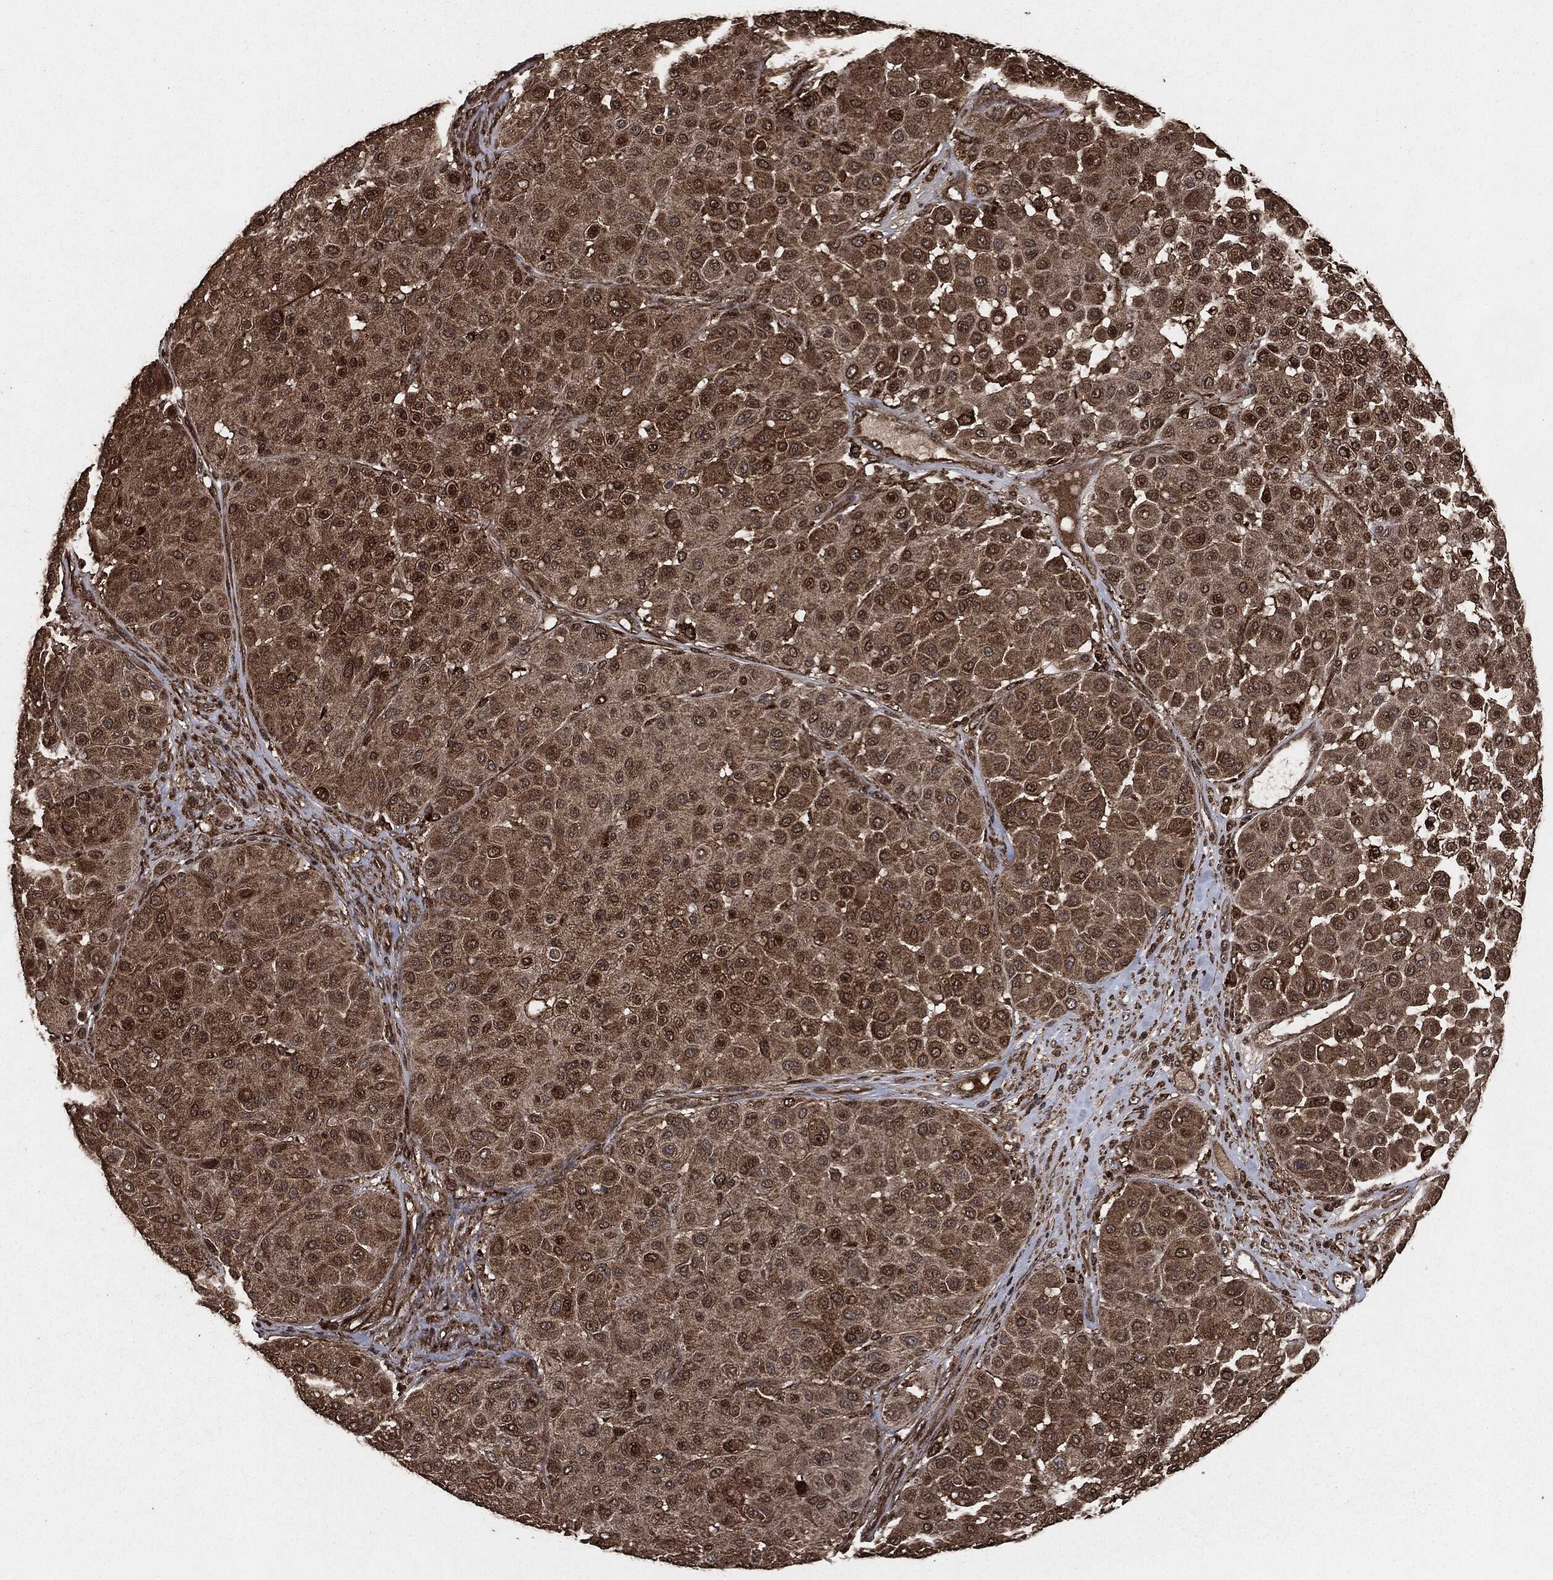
{"staining": {"intensity": "strong", "quantity": "<25%", "location": "cytoplasmic/membranous,nuclear"}, "tissue": "melanoma", "cell_type": "Tumor cells", "image_type": "cancer", "snomed": [{"axis": "morphology", "description": "Malignant melanoma, Metastatic site"}, {"axis": "topography", "description": "Smooth muscle"}], "caption": "Immunohistochemistry staining of melanoma, which demonstrates medium levels of strong cytoplasmic/membranous and nuclear expression in approximately <25% of tumor cells indicating strong cytoplasmic/membranous and nuclear protein positivity. The staining was performed using DAB (3,3'-diaminobenzidine) (brown) for protein detection and nuclei were counterstained in hematoxylin (blue).", "gene": "EGFR", "patient": {"sex": "male", "age": 41}}